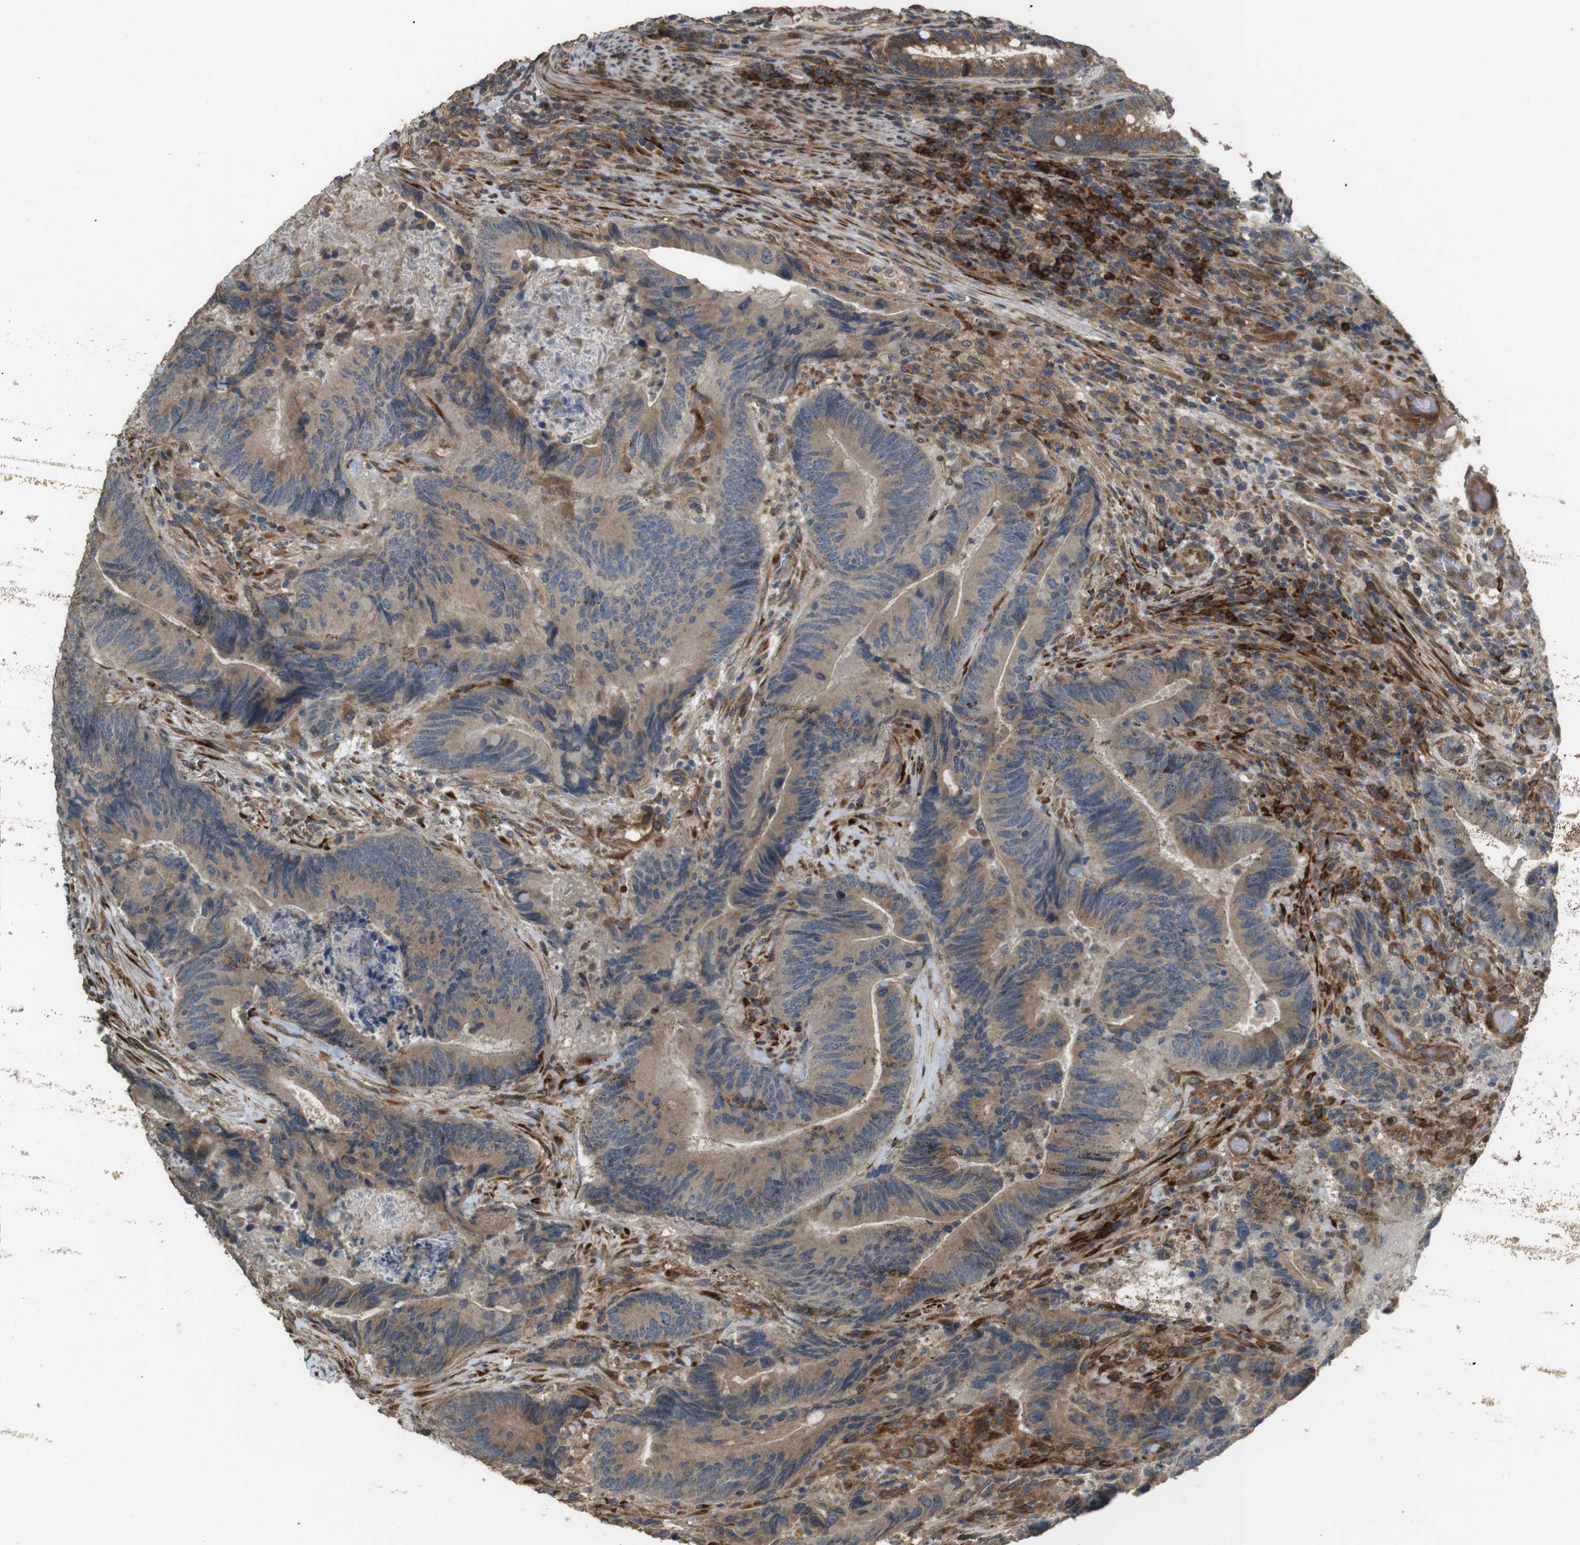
{"staining": {"intensity": "moderate", "quantity": ">75%", "location": "cytoplasmic/membranous"}, "tissue": "colorectal cancer", "cell_type": "Tumor cells", "image_type": "cancer", "snomed": [{"axis": "morphology", "description": "Normal tissue, NOS"}, {"axis": "morphology", "description": "Adenocarcinoma, NOS"}, {"axis": "topography", "description": "Colon"}], "caption": "A micrograph of human colorectal cancer stained for a protein exhibits moderate cytoplasmic/membranous brown staining in tumor cells. (Brightfield microscopy of DAB IHC at high magnification).", "gene": "ARHGAP24", "patient": {"sex": "male", "age": 56}}